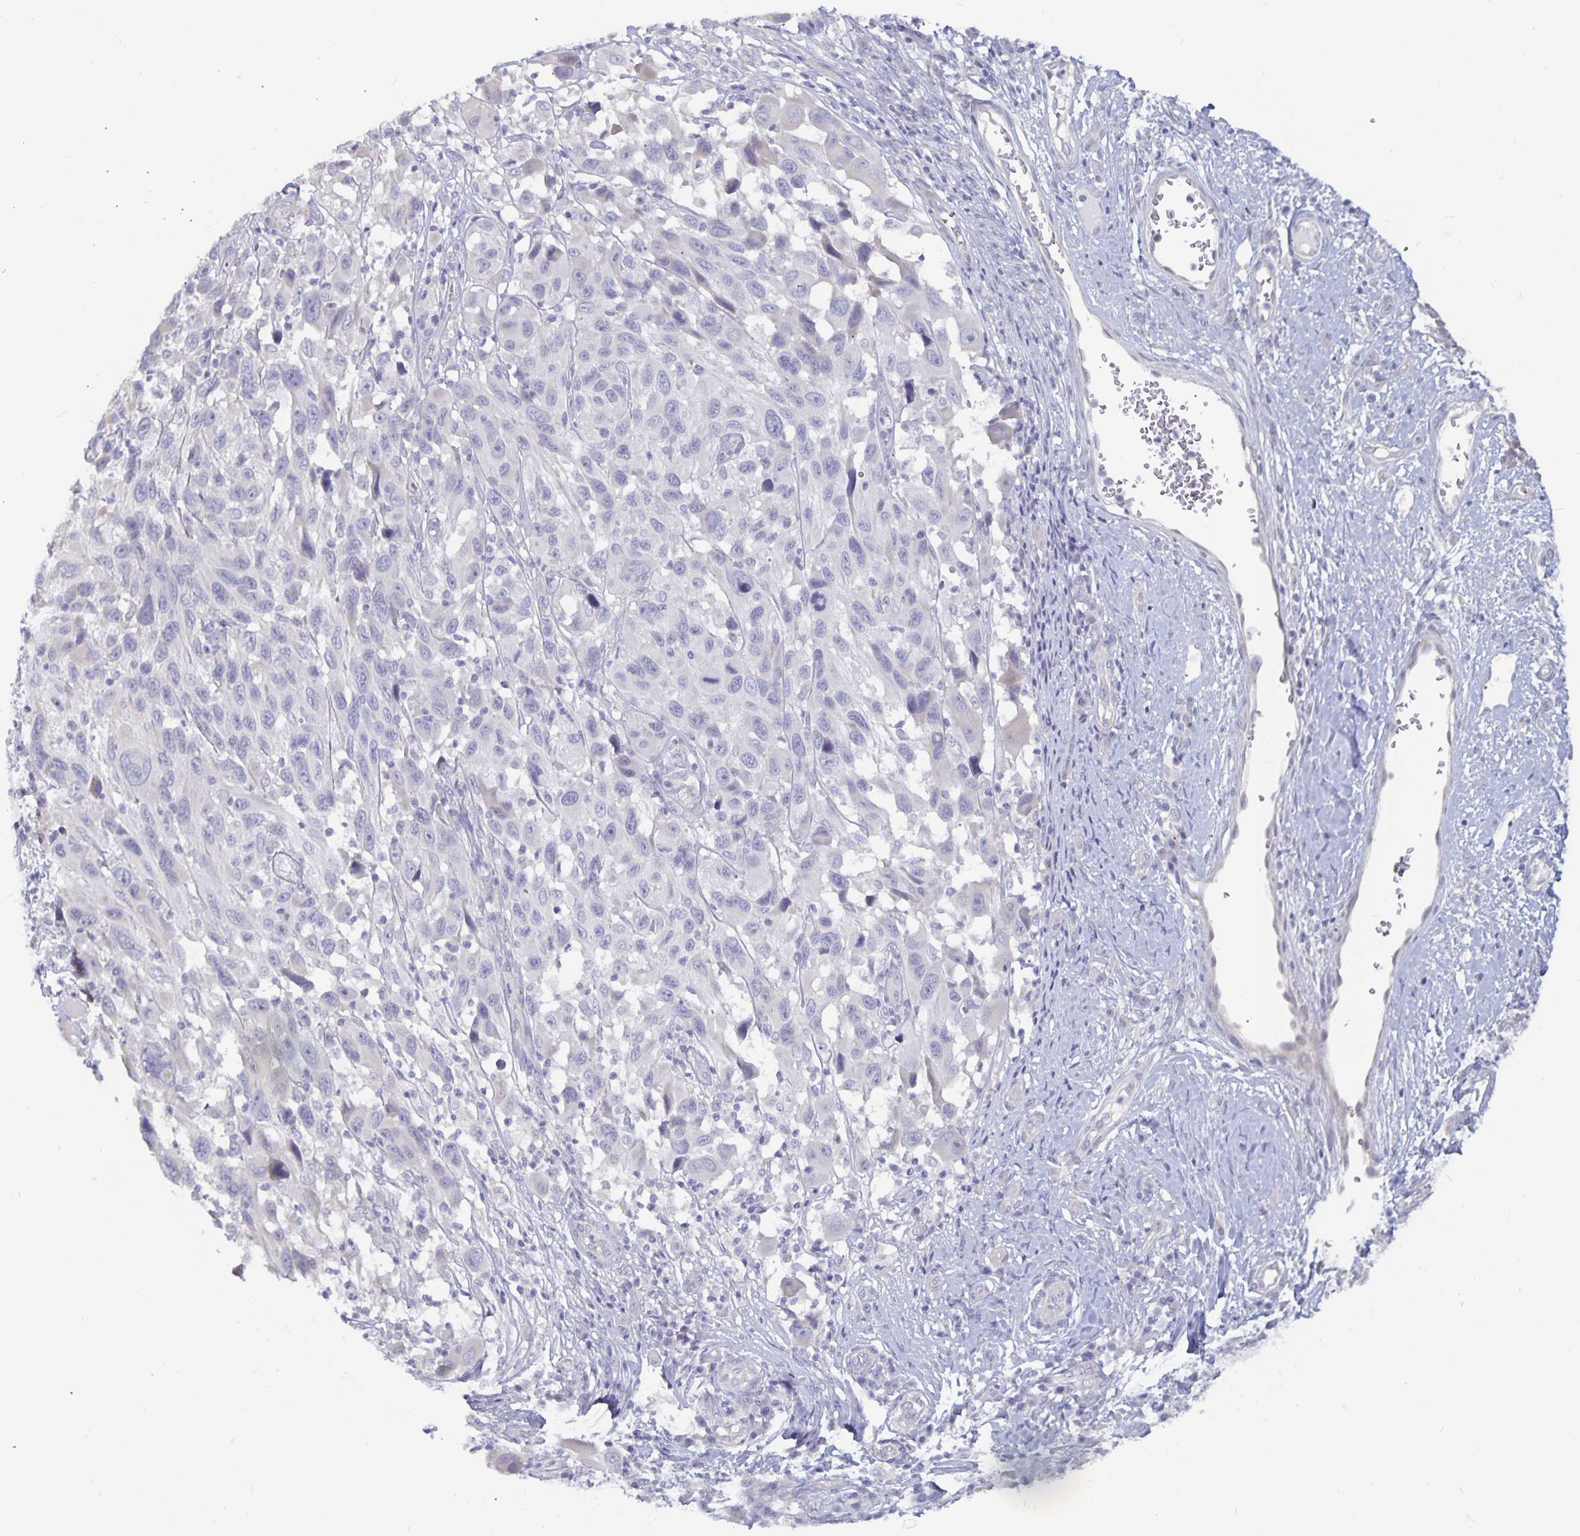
{"staining": {"intensity": "negative", "quantity": "none", "location": "none"}, "tissue": "melanoma", "cell_type": "Tumor cells", "image_type": "cancer", "snomed": [{"axis": "morphology", "description": "Malignant melanoma, NOS"}, {"axis": "topography", "description": "Skin"}], "caption": "IHC micrograph of neoplastic tissue: human malignant melanoma stained with DAB (3,3'-diaminobenzidine) exhibits no significant protein positivity in tumor cells. The staining is performed using DAB (3,3'-diaminobenzidine) brown chromogen with nuclei counter-stained in using hematoxylin.", "gene": "PLCB3", "patient": {"sex": "male", "age": 53}}